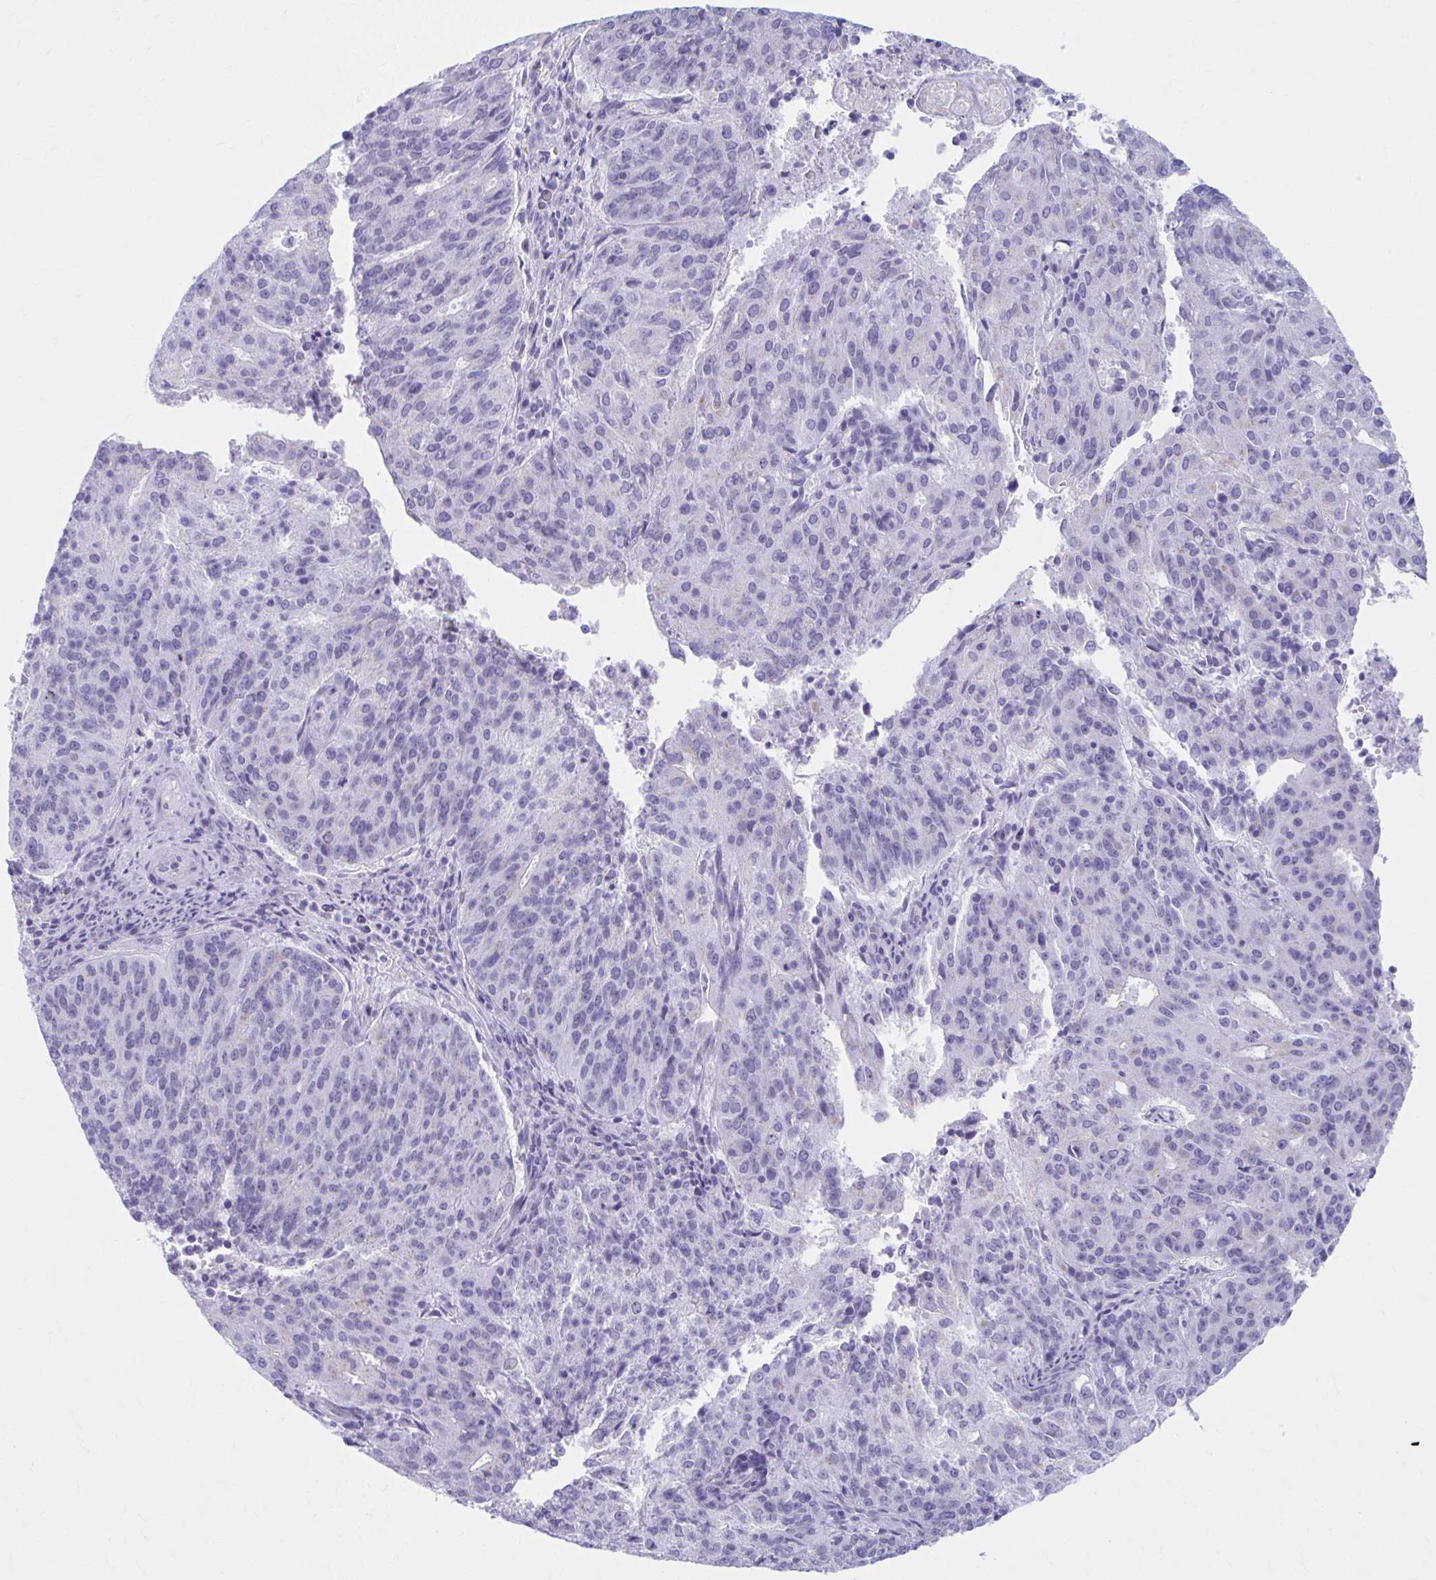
{"staining": {"intensity": "negative", "quantity": "none", "location": "none"}, "tissue": "endometrial cancer", "cell_type": "Tumor cells", "image_type": "cancer", "snomed": [{"axis": "morphology", "description": "Adenocarcinoma, NOS"}, {"axis": "topography", "description": "Endometrium"}], "caption": "Immunohistochemistry micrograph of neoplastic tissue: human endometrial cancer stained with DAB (3,3'-diaminobenzidine) reveals no significant protein expression in tumor cells.", "gene": "KCNE2", "patient": {"sex": "female", "age": 82}}